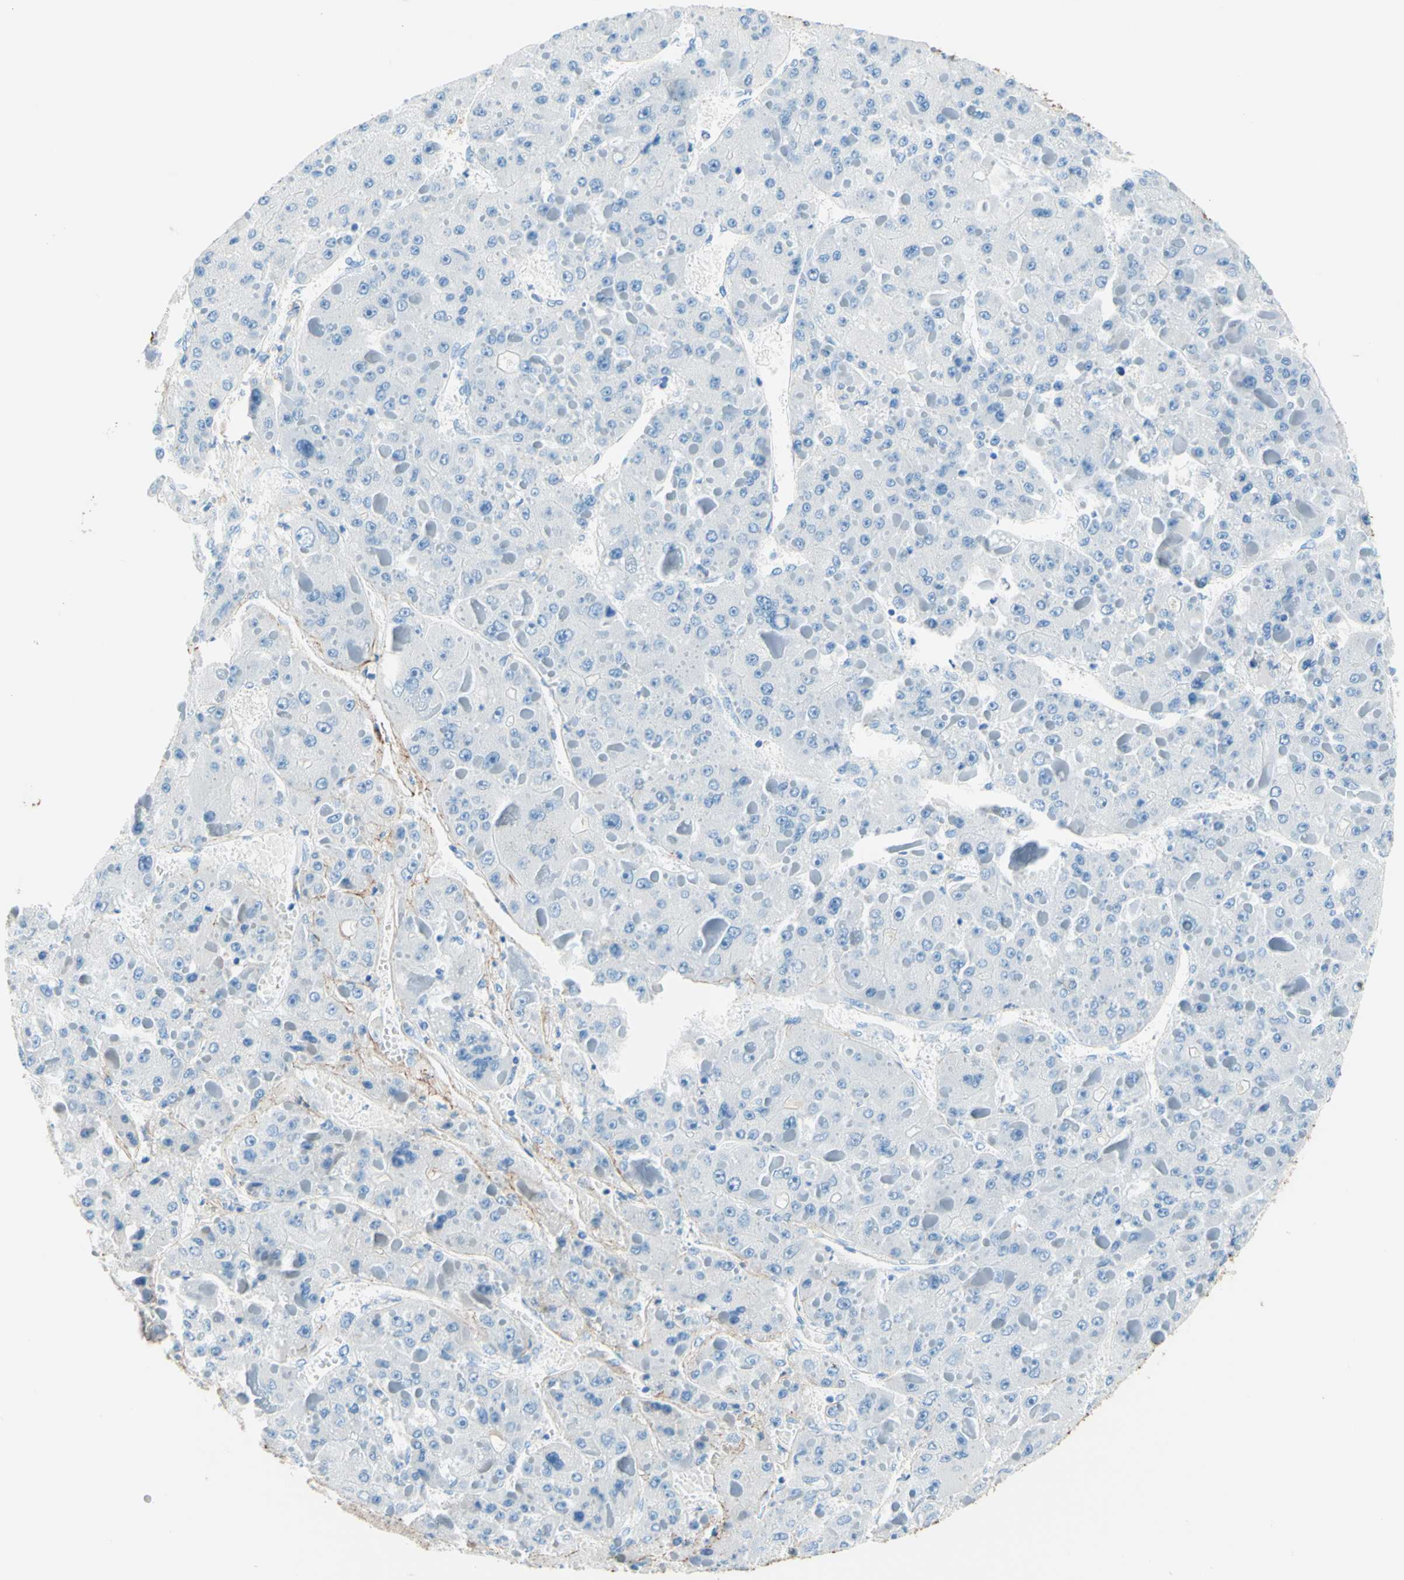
{"staining": {"intensity": "negative", "quantity": "none", "location": "none"}, "tissue": "liver cancer", "cell_type": "Tumor cells", "image_type": "cancer", "snomed": [{"axis": "morphology", "description": "Carcinoma, Hepatocellular, NOS"}, {"axis": "topography", "description": "Liver"}], "caption": "This is an immunohistochemistry image of human liver cancer. There is no positivity in tumor cells.", "gene": "MFAP5", "patient": {"sex": "female", "age": 73}}